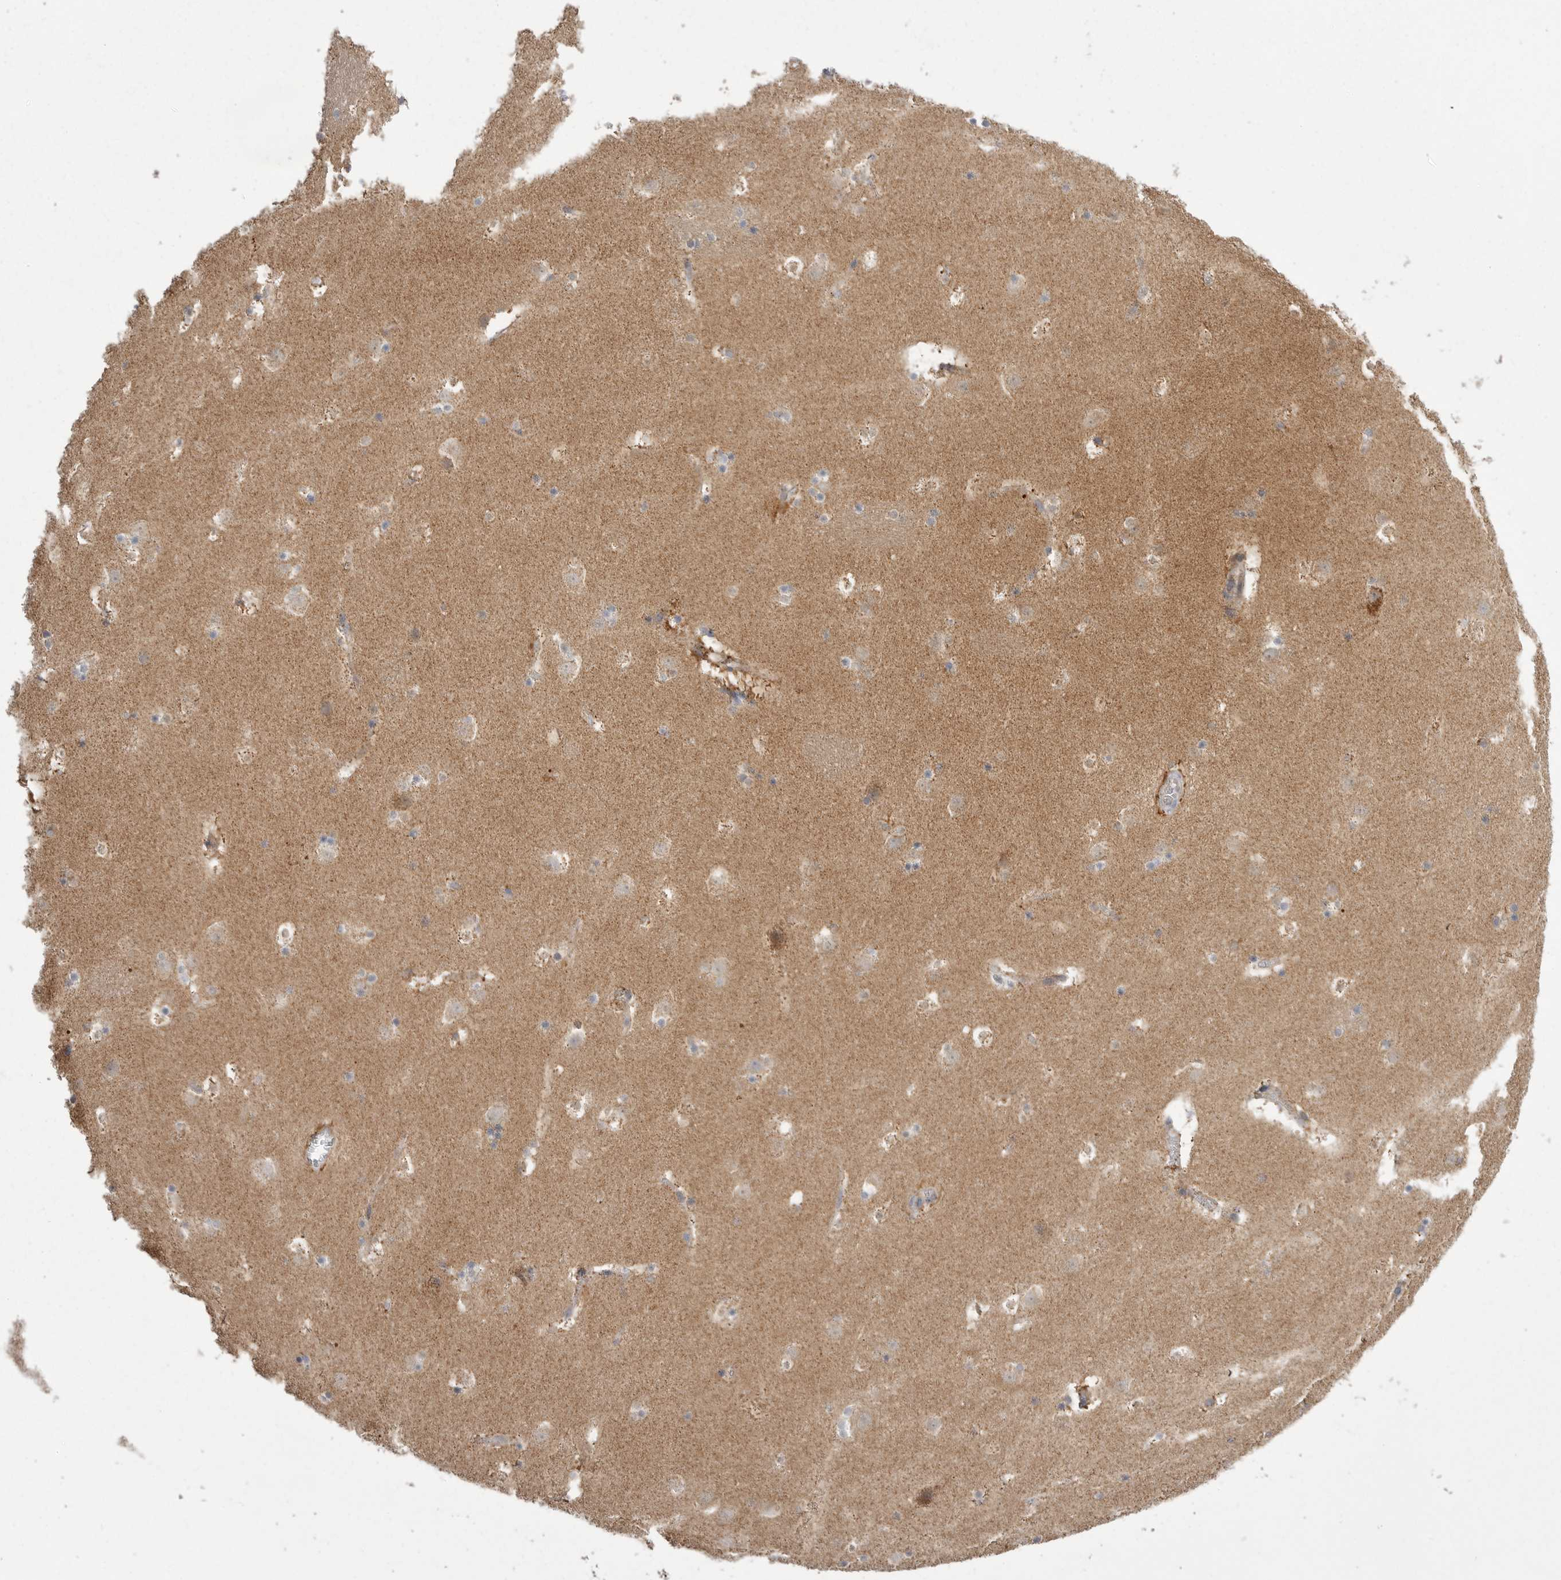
{"staining": {"intensity": "moderate", "quantity": "<25%", "location": "cytoplasmic/membranous"}, "tissue": "caudate", "cell_type": "Glial cells", "image_type": "normal", "snomed": [{"axis": "morphology", "description": "Normal tissue, NOS"}, {"axis": "topography", "description": "Lateral ventricle wall"}], "caption": "Immunohistochemical staining of unremarkable caudate demonstrates low levels of moderate cytoplasmic/membranous positivity in about <25% of glial cells.", "gene": "KYAT3", "patient": {"sex": "male", "age": 45}}